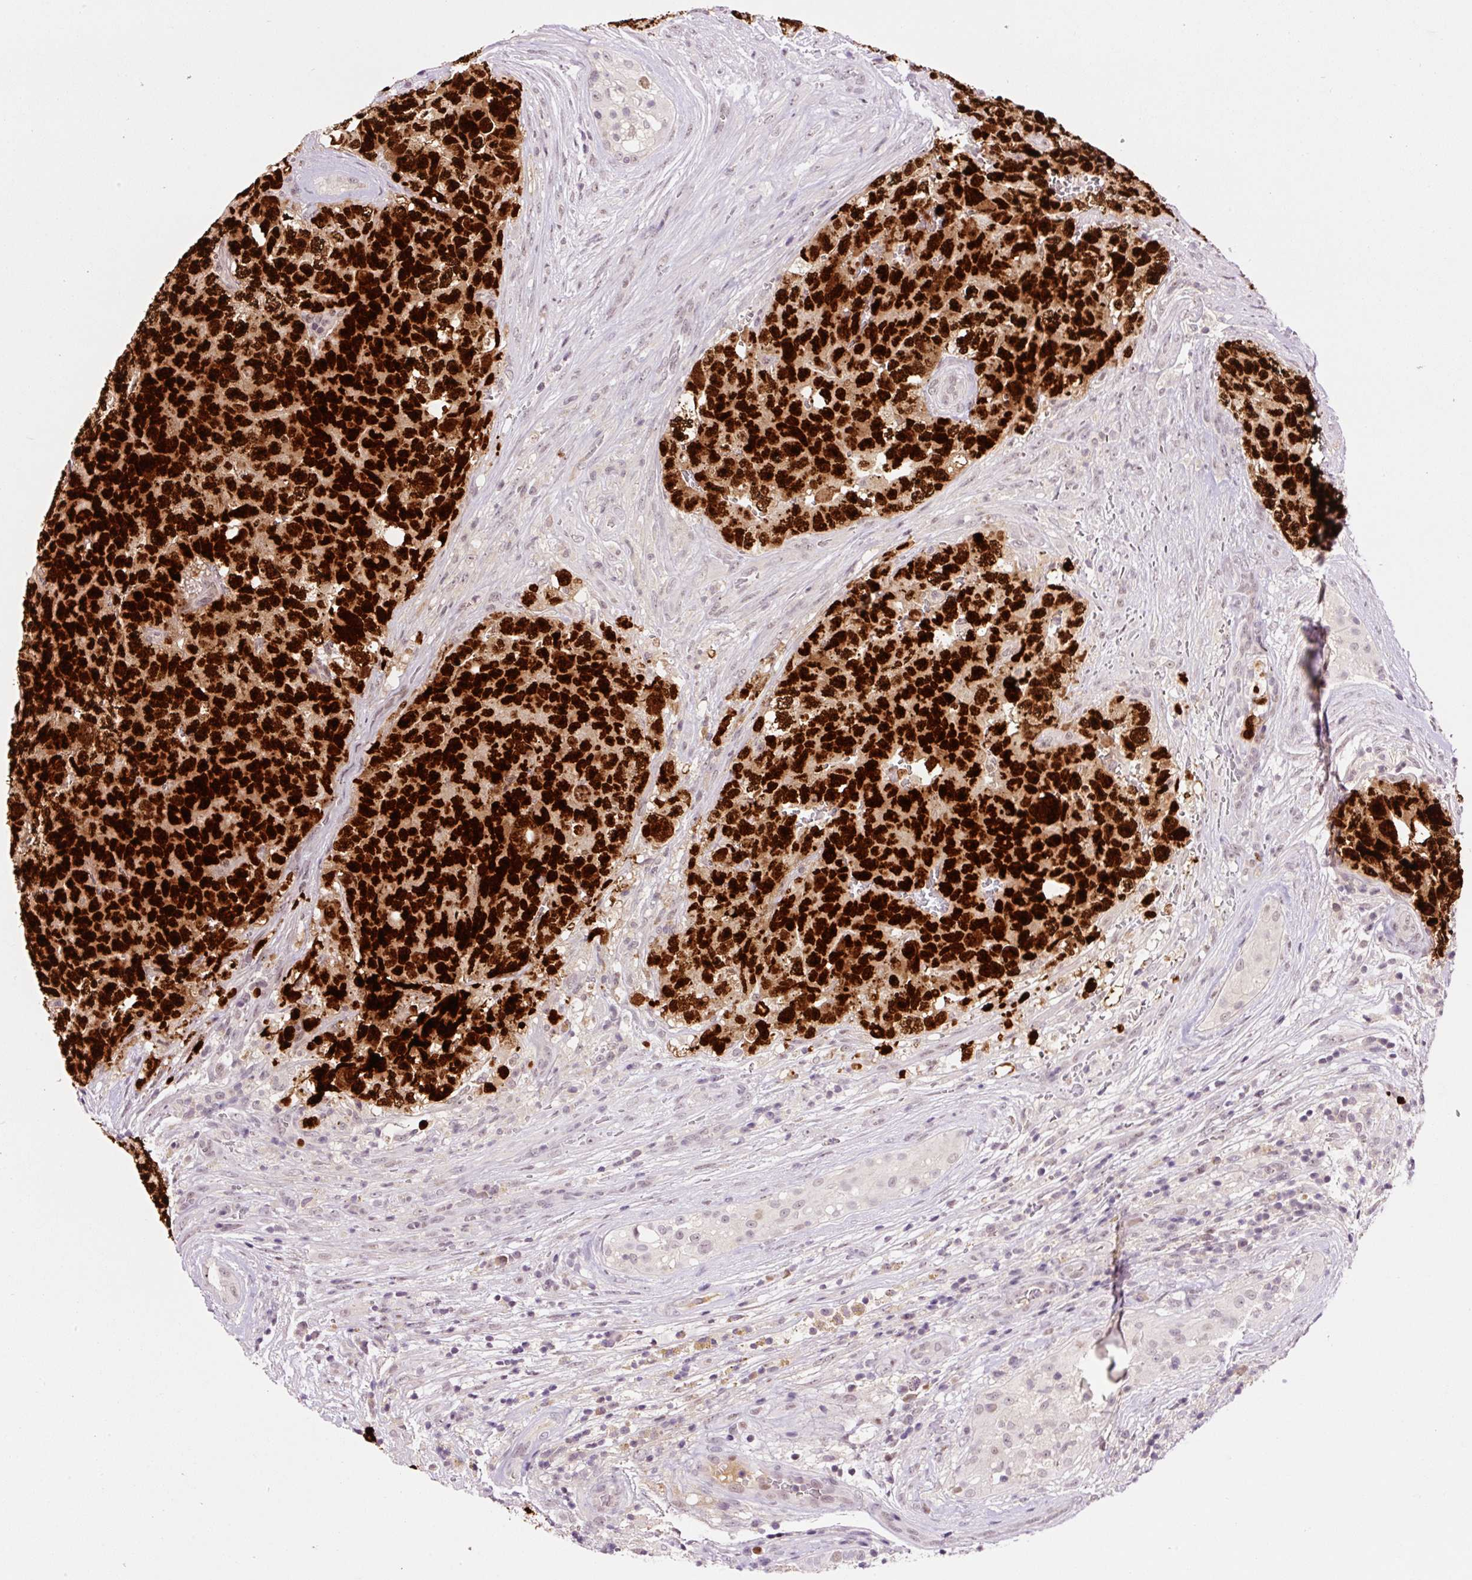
{"staining": {"intensity": "strong", "quantity": ">75%", "location": "nuclear"}, "tissue": "testis cancer", "cell_type": "Tumor cells", "image_type": "cancer", "snomed": [{"axis": "morphology", "description": "Seminoma, NOS"}, {"axis": "morphology", "description": "Teratoma, malignant, NOS"}, {"axis": "topography", "description": "Testis"}], "caption": "Testis malignant teratoma stained with a protein marker exhibits strong staining in tumor cells.", "gene": "DPPA4", "patient": {"sex": "male", "age": 34}}